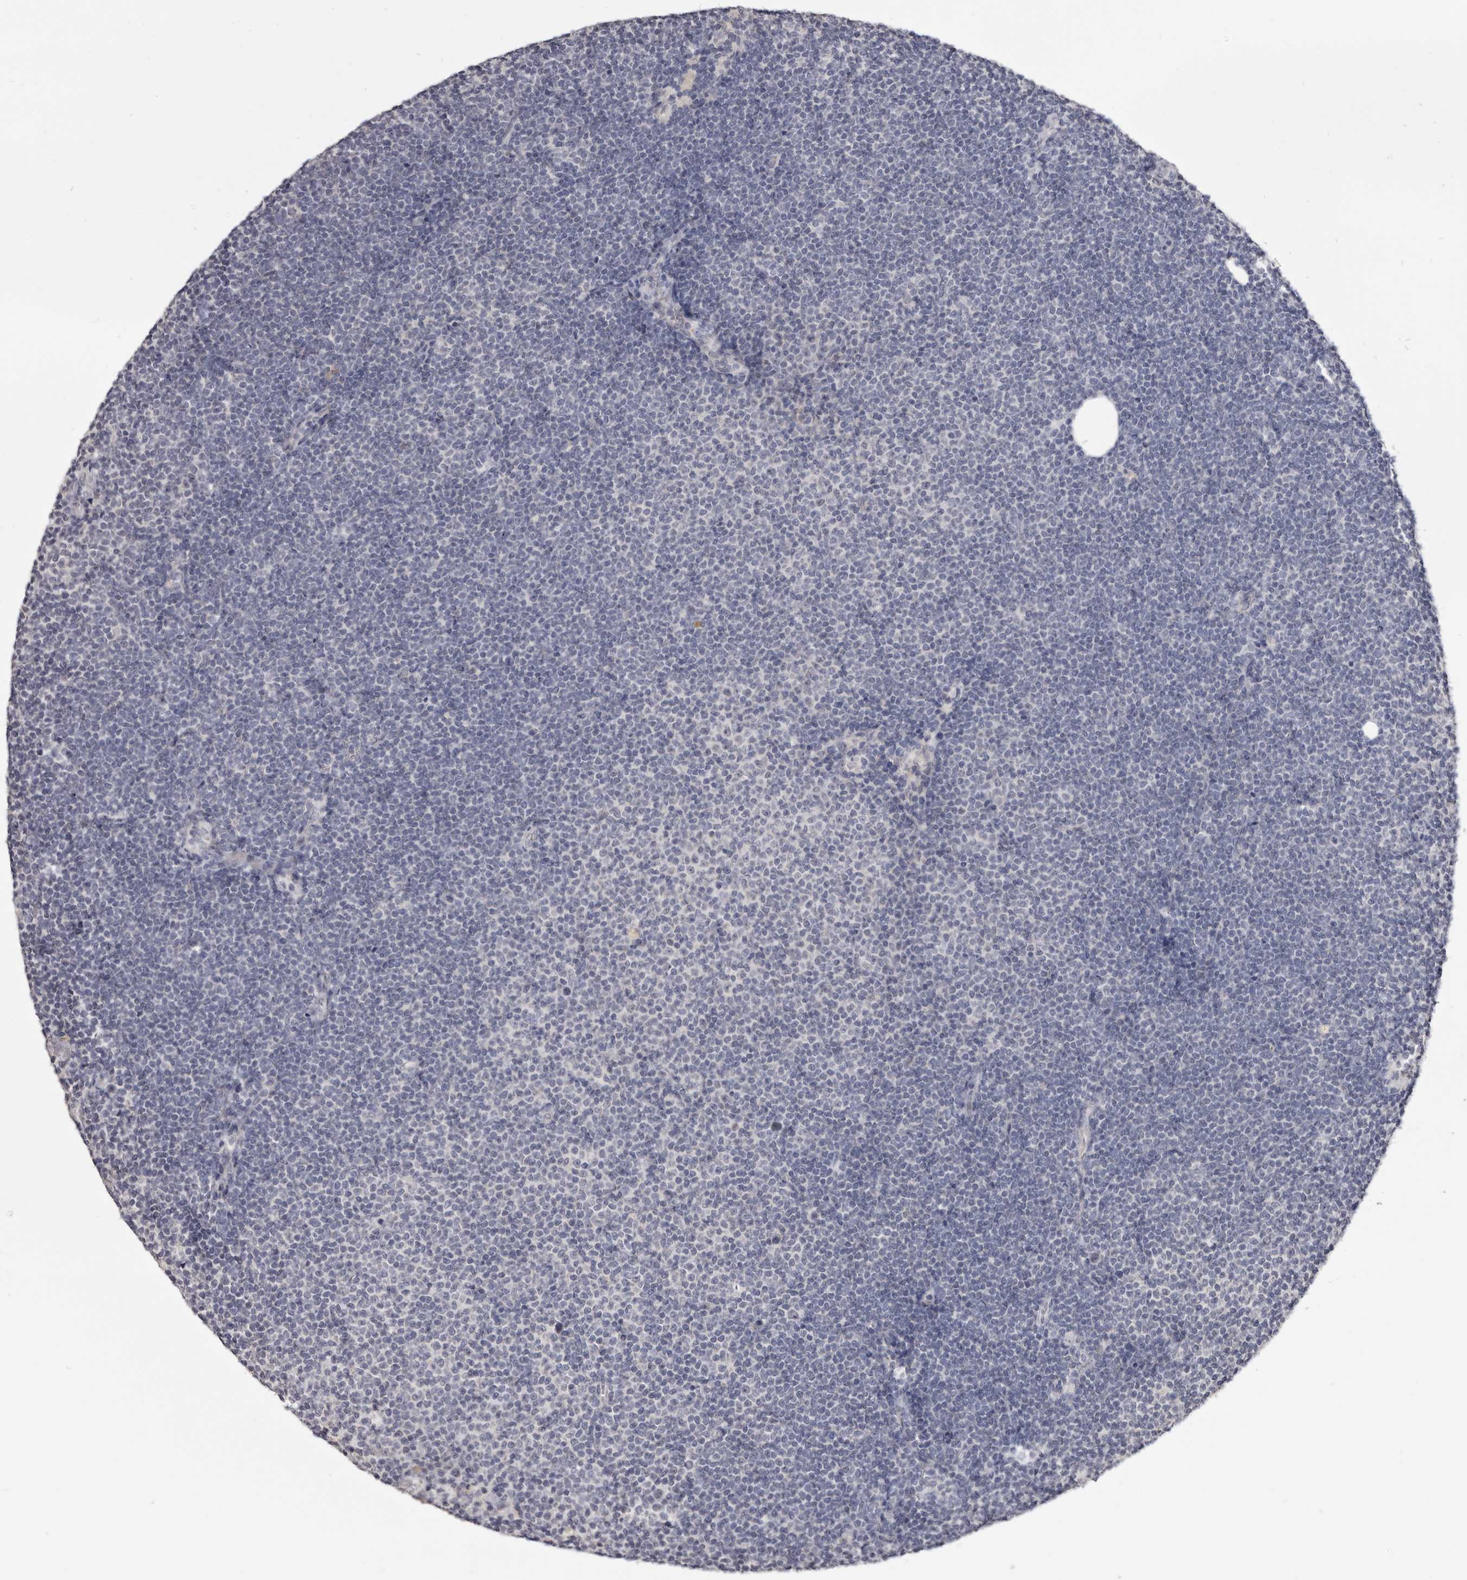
{"staining": {"intensity": "negative", "quantity": "none", "location": "none"}, "tissue": "lymphoma", "cell_type": "Tumor cells", "image_type": "cancer", "snomed": [{"axis": "morphology", "description": "Malignant lymphoma, non-Hodgkin's type, Low grade"}, {"axis": "topography", "description": "Lymph node"}], "caption": "DAB immunohistochemical staining of human lymphoma exhibits no significant positivity in tumor cells.", "gene": "CGN", "patient": {"sex": "female", "age": 53}}